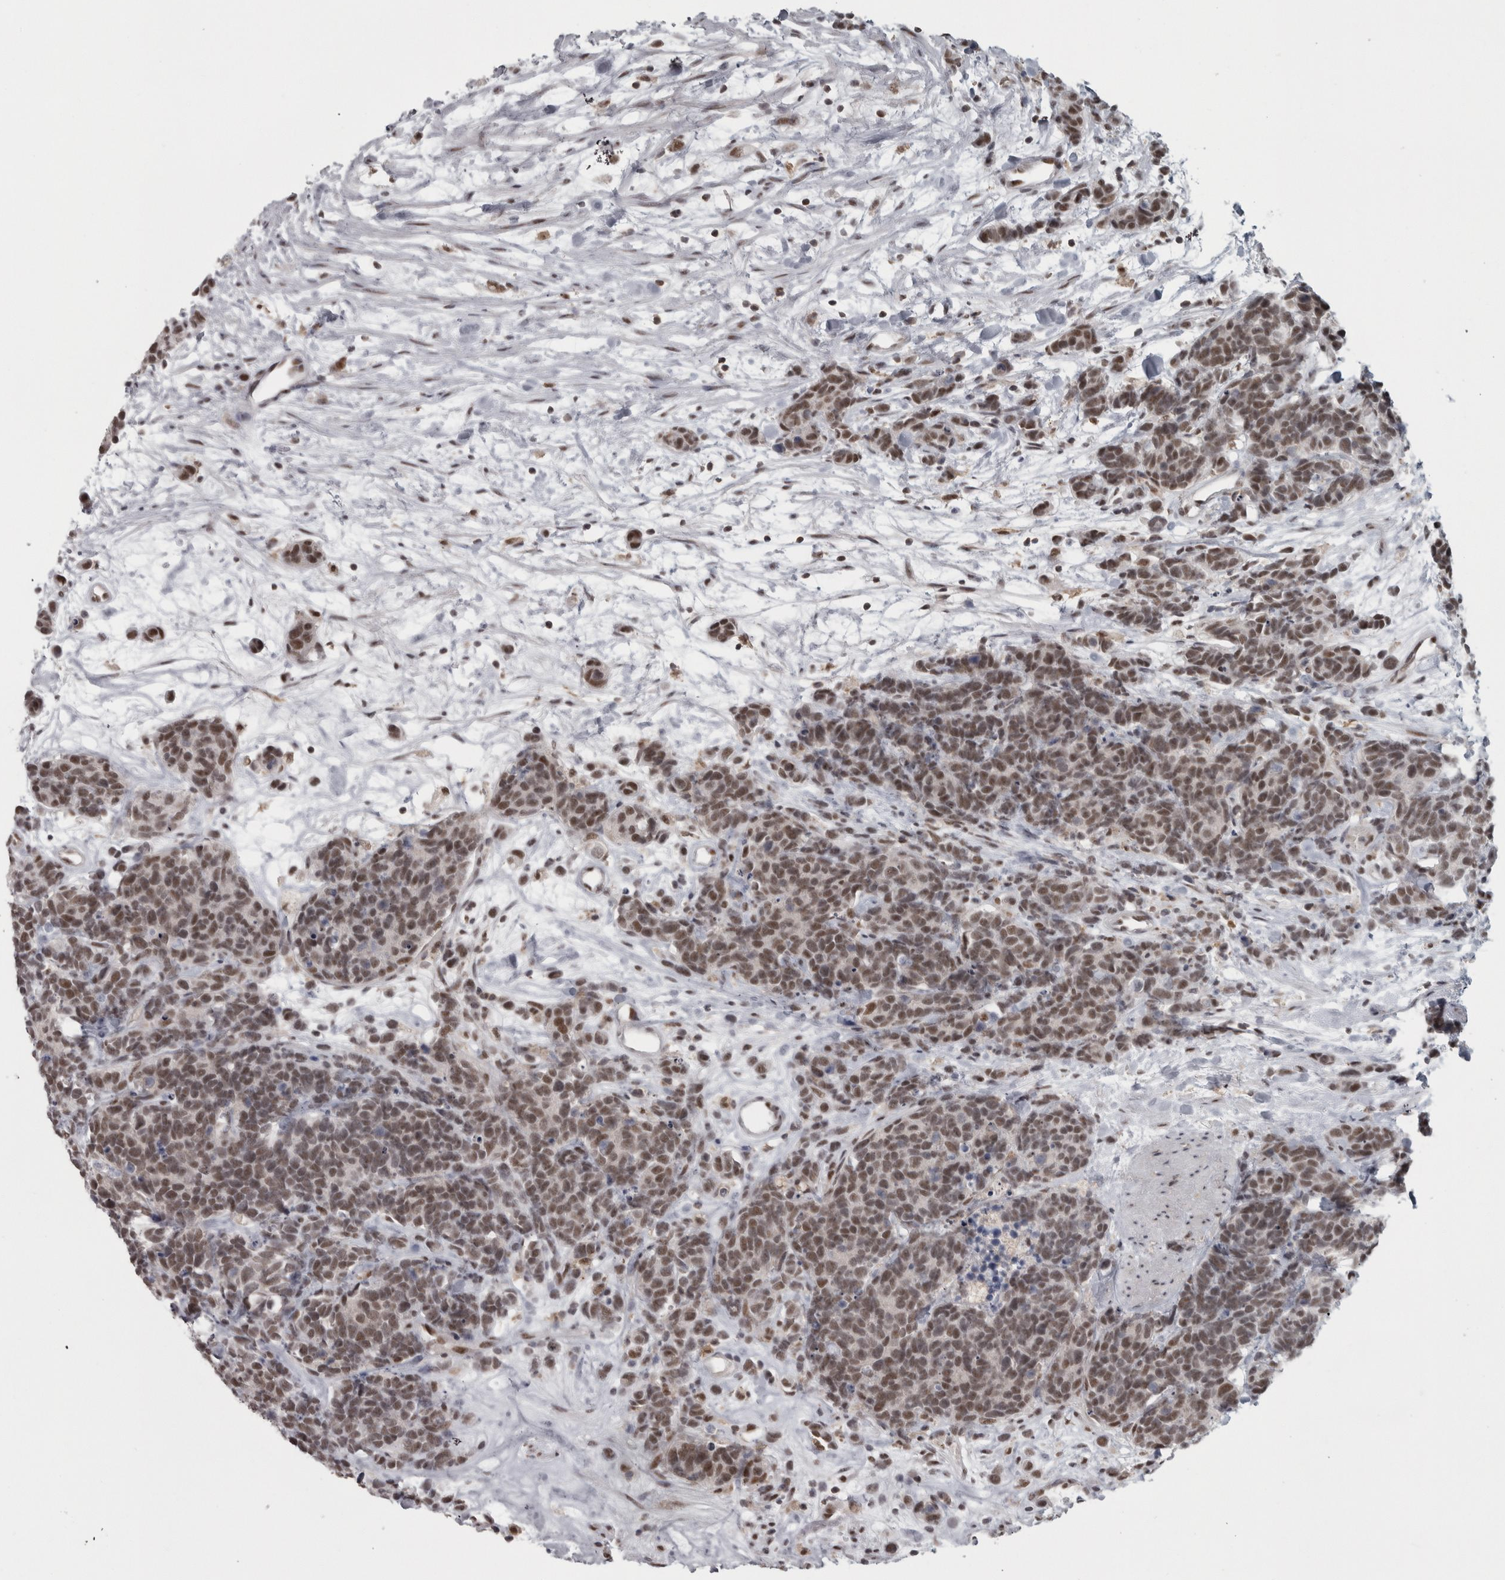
{"staining": {"intensity": "moderate", "quantity": "25%-75%", "location": "nuclear"}, "tissue": "carcinoid", "cell_type": "Tumor cells", "image_type": "cancer", "snomed": [{"axis": "morphology", "description": "Carcinoma, NOS"}, {"axis": "morphology", "description": "Carcinoid, malignant, NOS"}, {"axis": "topography", "description": "Urinary bladder"}], "caption": "Immunohistochemistry staining of carcinoid (malignant), which reveals medium levels of moderate nuclear expression in about 25%-75% of tumor cells indicating moderate nuclear protein positivity. The staining was performed using DAB (brown) for protein detection and nuclei were counterstained in hematoxylin (blue).", "gene": "MICU3", "patient": {"sex": "male", "age": 57}}